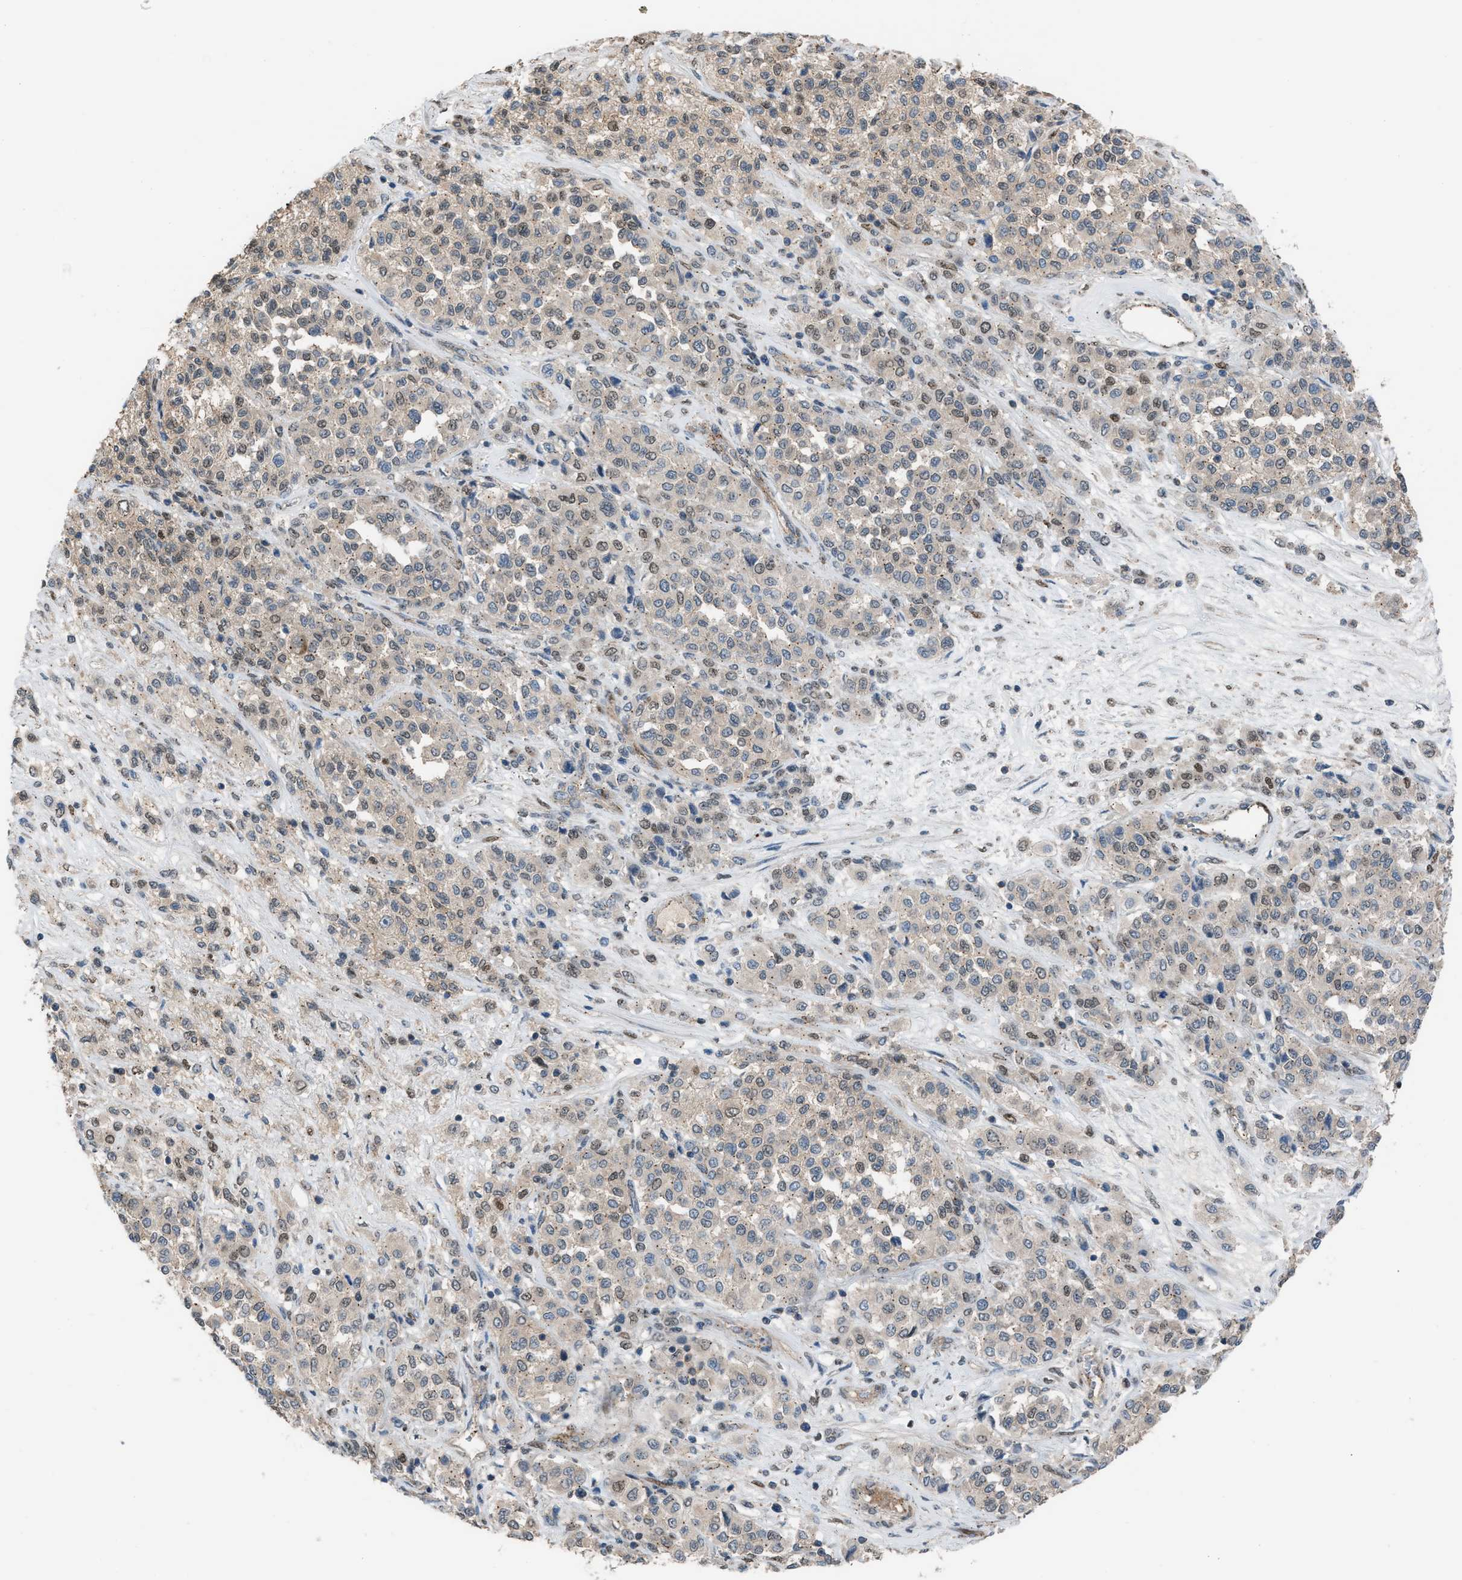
{"staining": {"intensity": "weak", "quantity": "25%-75%", "location": "cytoplasmic/membranous,nuclear"}, "tissue": "melanoma", "cell_type": "Tumor cells", "image_type": "cancer", "snomed": [{"axis": "morphology", "description": "Malignant melanoma, Metastatic site"}, {"axis": "topography", "description": "Pancreas"}], "caption": "A photomicrograph showing weak cytoplasmic/membranous and nuclear positivity in about 25%-75% of tumor cells in melanoma, as visualized by brown immunohistochemical staining.", "gene": "CRTC1", "patient": {"sex": "female", "age": 30}}